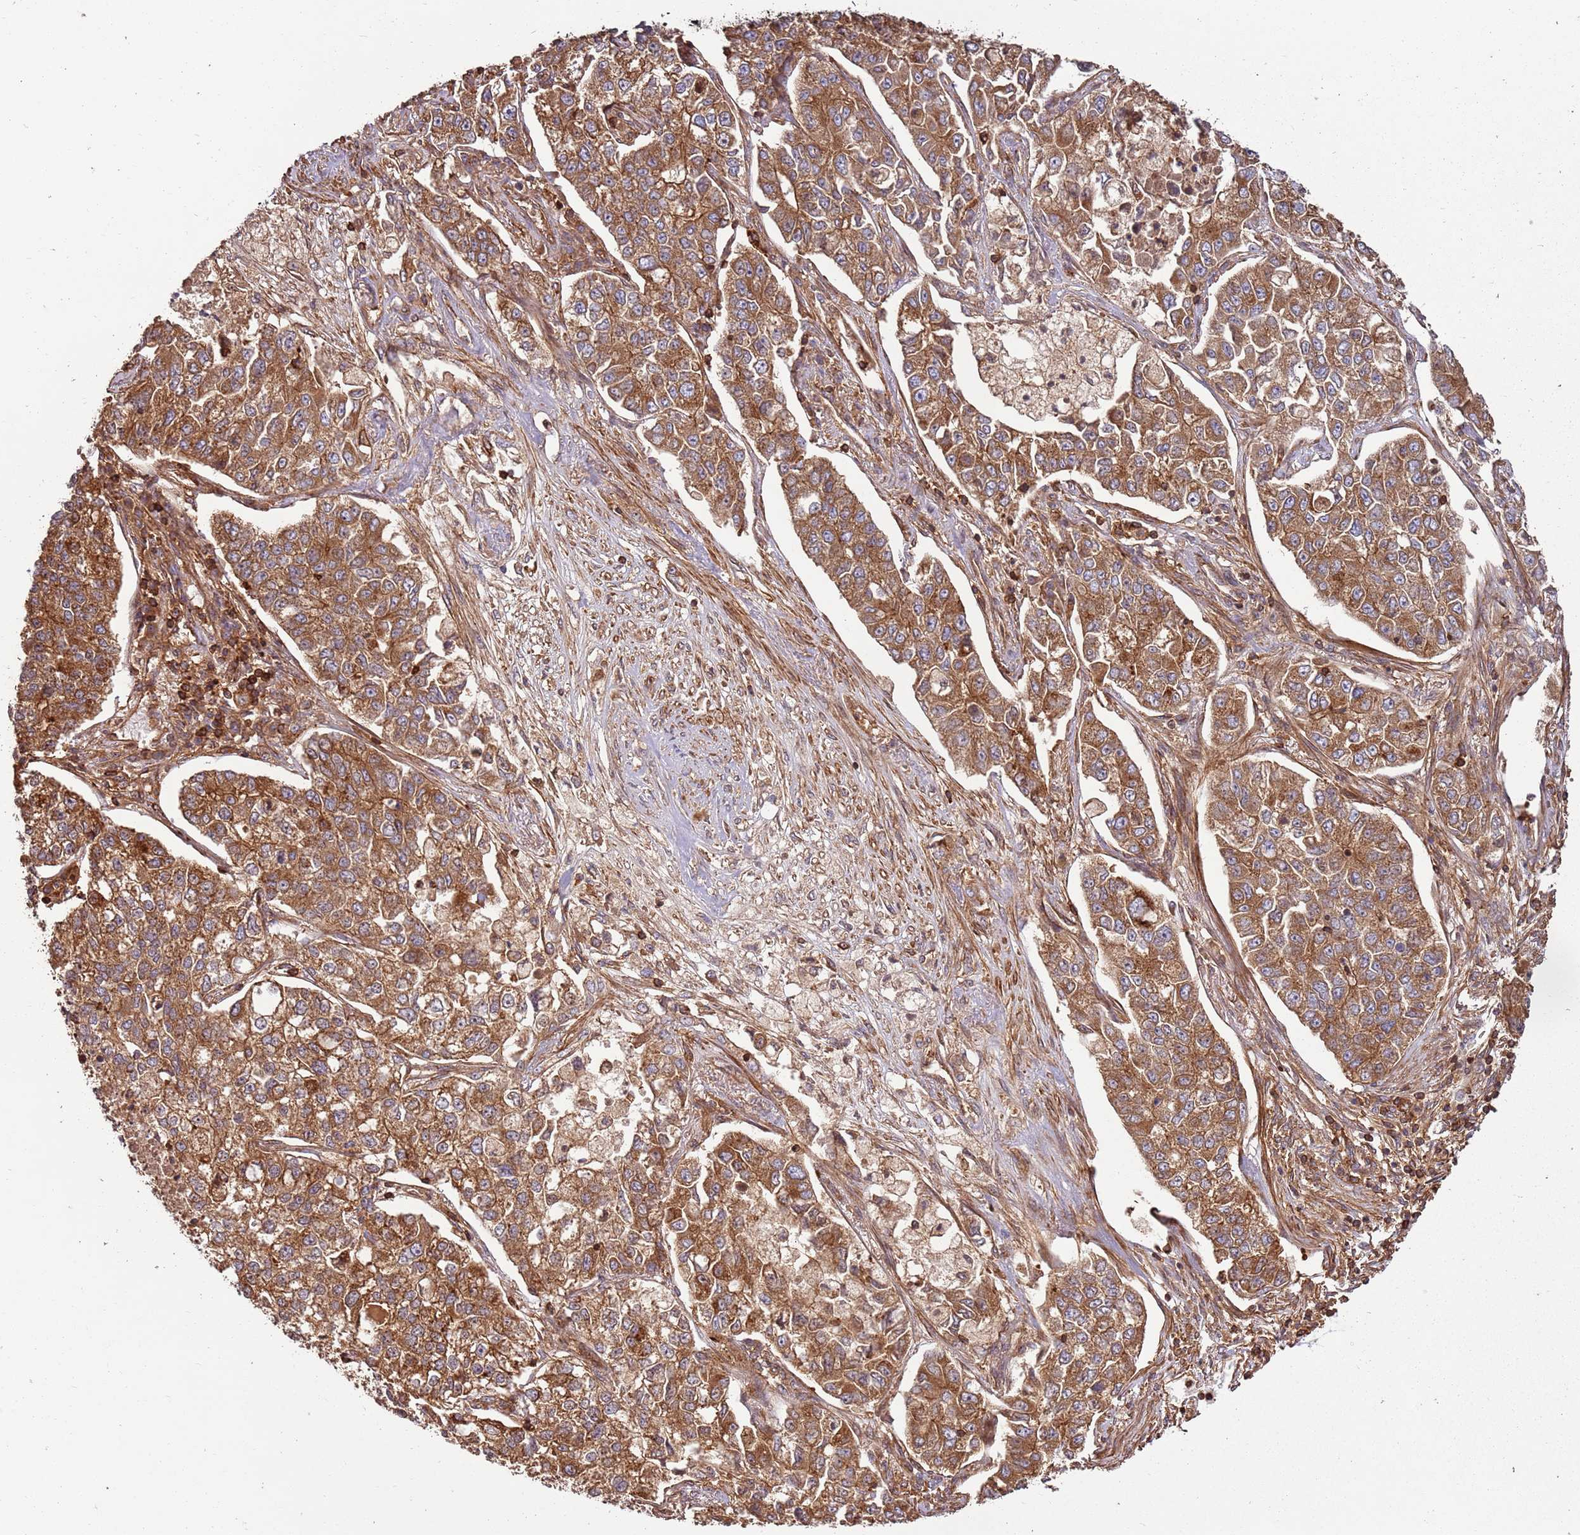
{"staining": {"intensity": "moderate", "quantity": ">75%", "location": "cytoplasmic/membranous"}, "tissue": "lung cancer", "cell_type": "Tumor cells", "image_type": "cancer", "snomed": [{"axis": "morphology", "description": "Adenocarcinoma, NOS"}, {"axis": "topography", "description": "Lung"}], "caption": "Immunohistochemistry (IHC) image of lung adenocarcinoma stained for a protein (brown), which reveals medium levels of moderate cytoplasmic/membranous staining in about >75% of tumor cells.", "gene": "ACVR2A", "patient": {"sex": "male", "age": 49}}